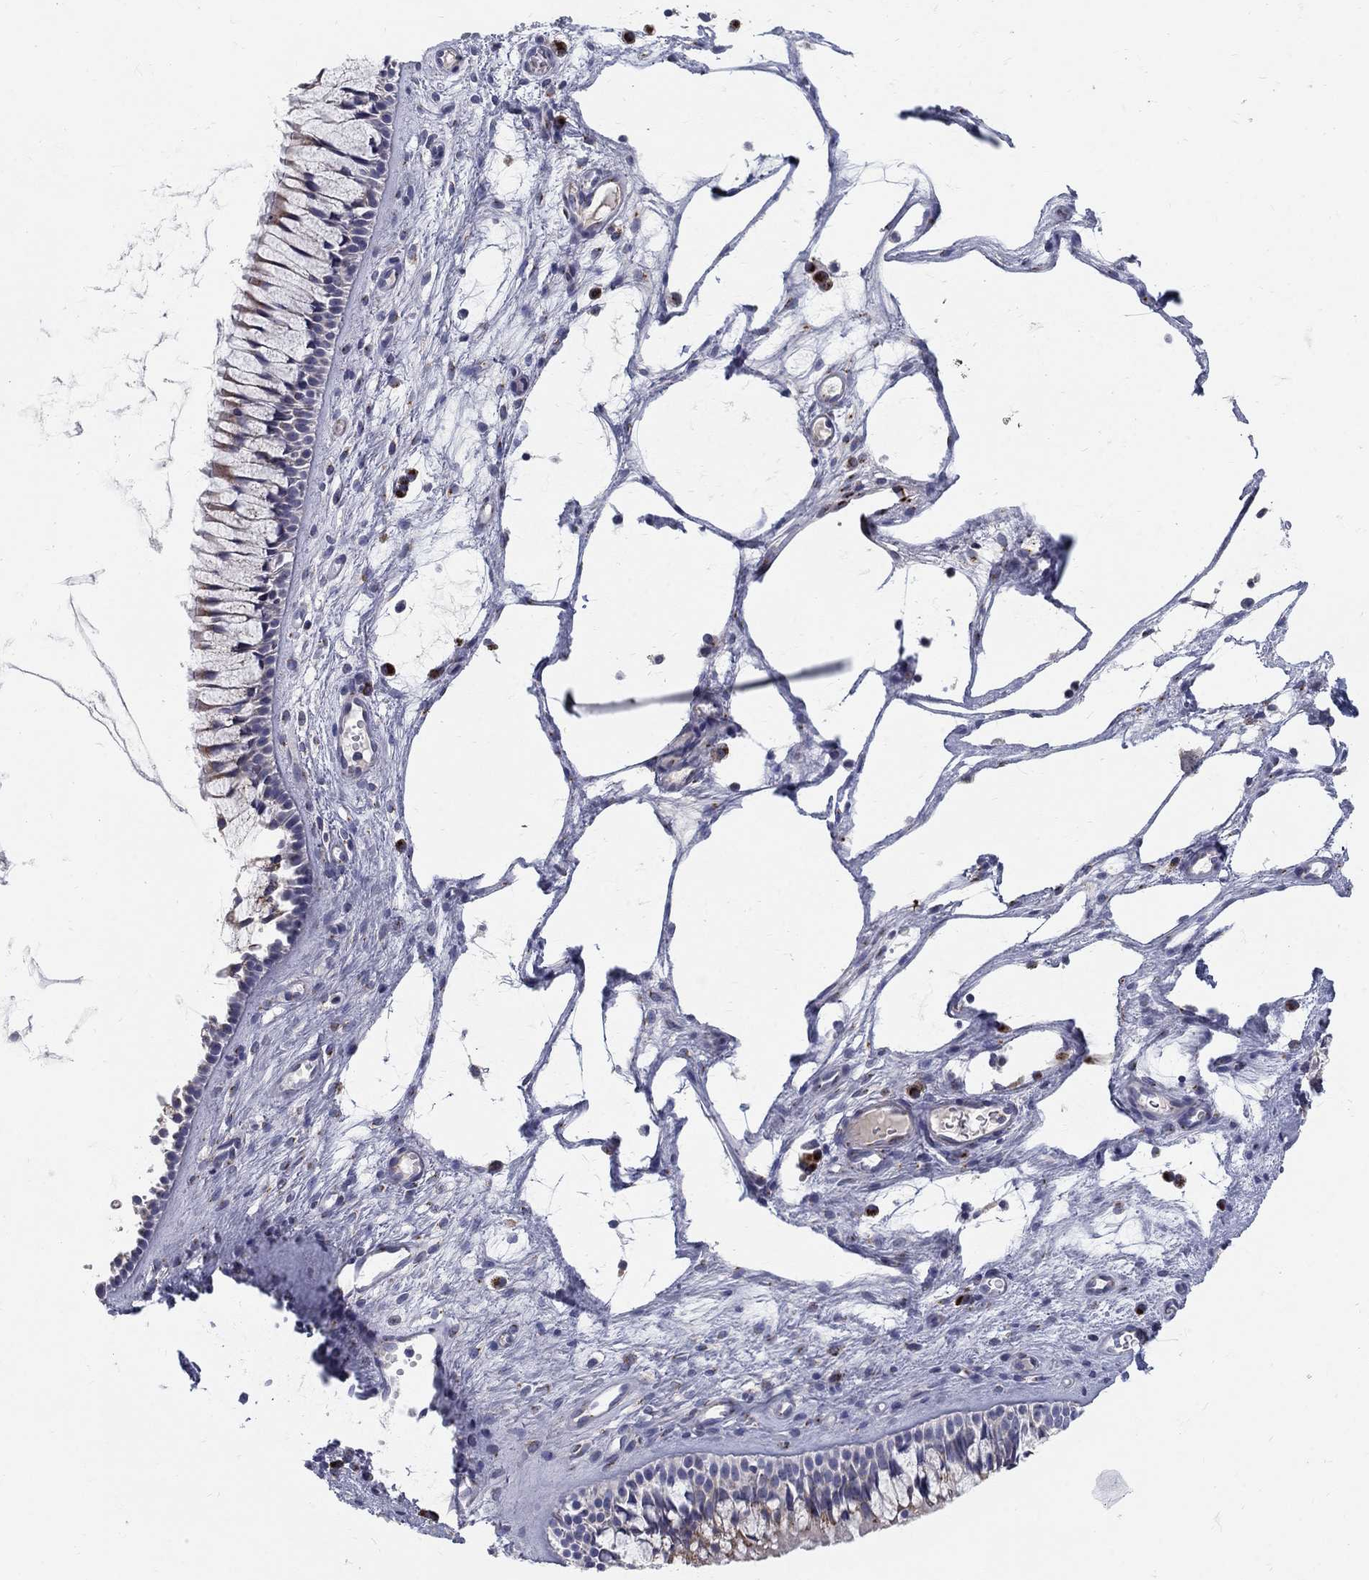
{"staining": {"intensity": "moderate", "quantity": "25%-75%", "location": "cytoplasmic/membranous"}, "tissue": "nasopharynx", "cell_type": "Respiratory epithelial cells", "image_type": "normal", "snomed": [{"axis": "morphology", "description": "Normal tissue, NOS"}, {"axis": "topography", "description": "Nasopharynx"}], "caption": "Moderate cytoplasmic/membranous protein staining is identified in approximately 25%-75% of respiratory epithelial cells in nasopharynx.", "gene": "PANK3", "patient": {"sex": "male", "age": 51}}